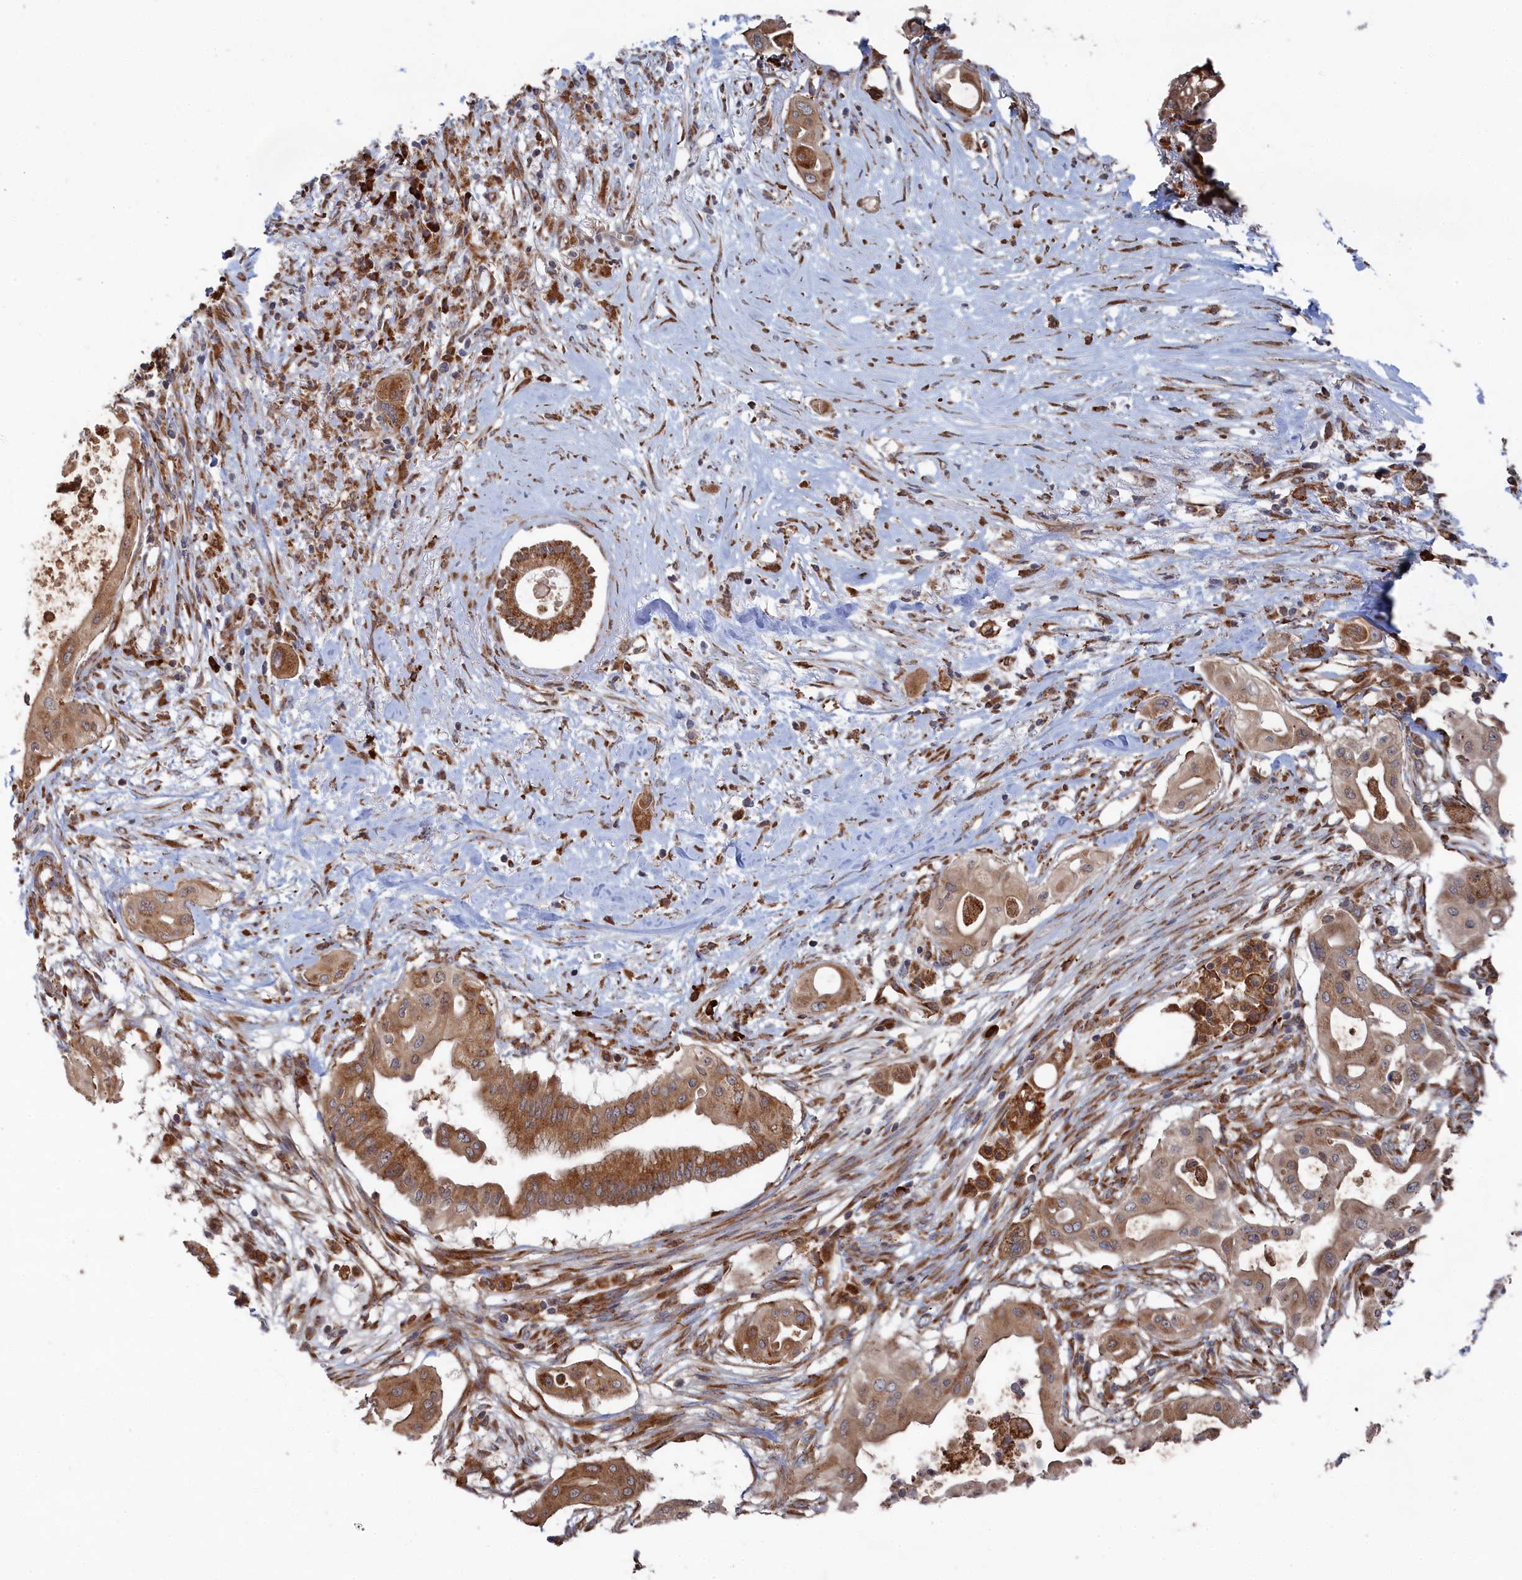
{"staining": {"intensity": "moderate", "quantity": ">75%", "location": "cytoplasmic/membranous"}, "tissue": "pancreatic cancer", "cell_type": "Tumor cells", "image_type": "cancer", "snomed": [{"axis": "morphology", "description": "Adenocarcinoma, NOS"}, {"axis": "topography", "description": "Pancreas"}], "caption": "Moderate cytoplasmic/membranous positivity for a protein is identified in approximately >75% of tumor cells of pancreatic cancer (adenocarcinoma) using IHC.", "gene": "BPIFB6", "patient": {"sex": "male", "age": 68}}